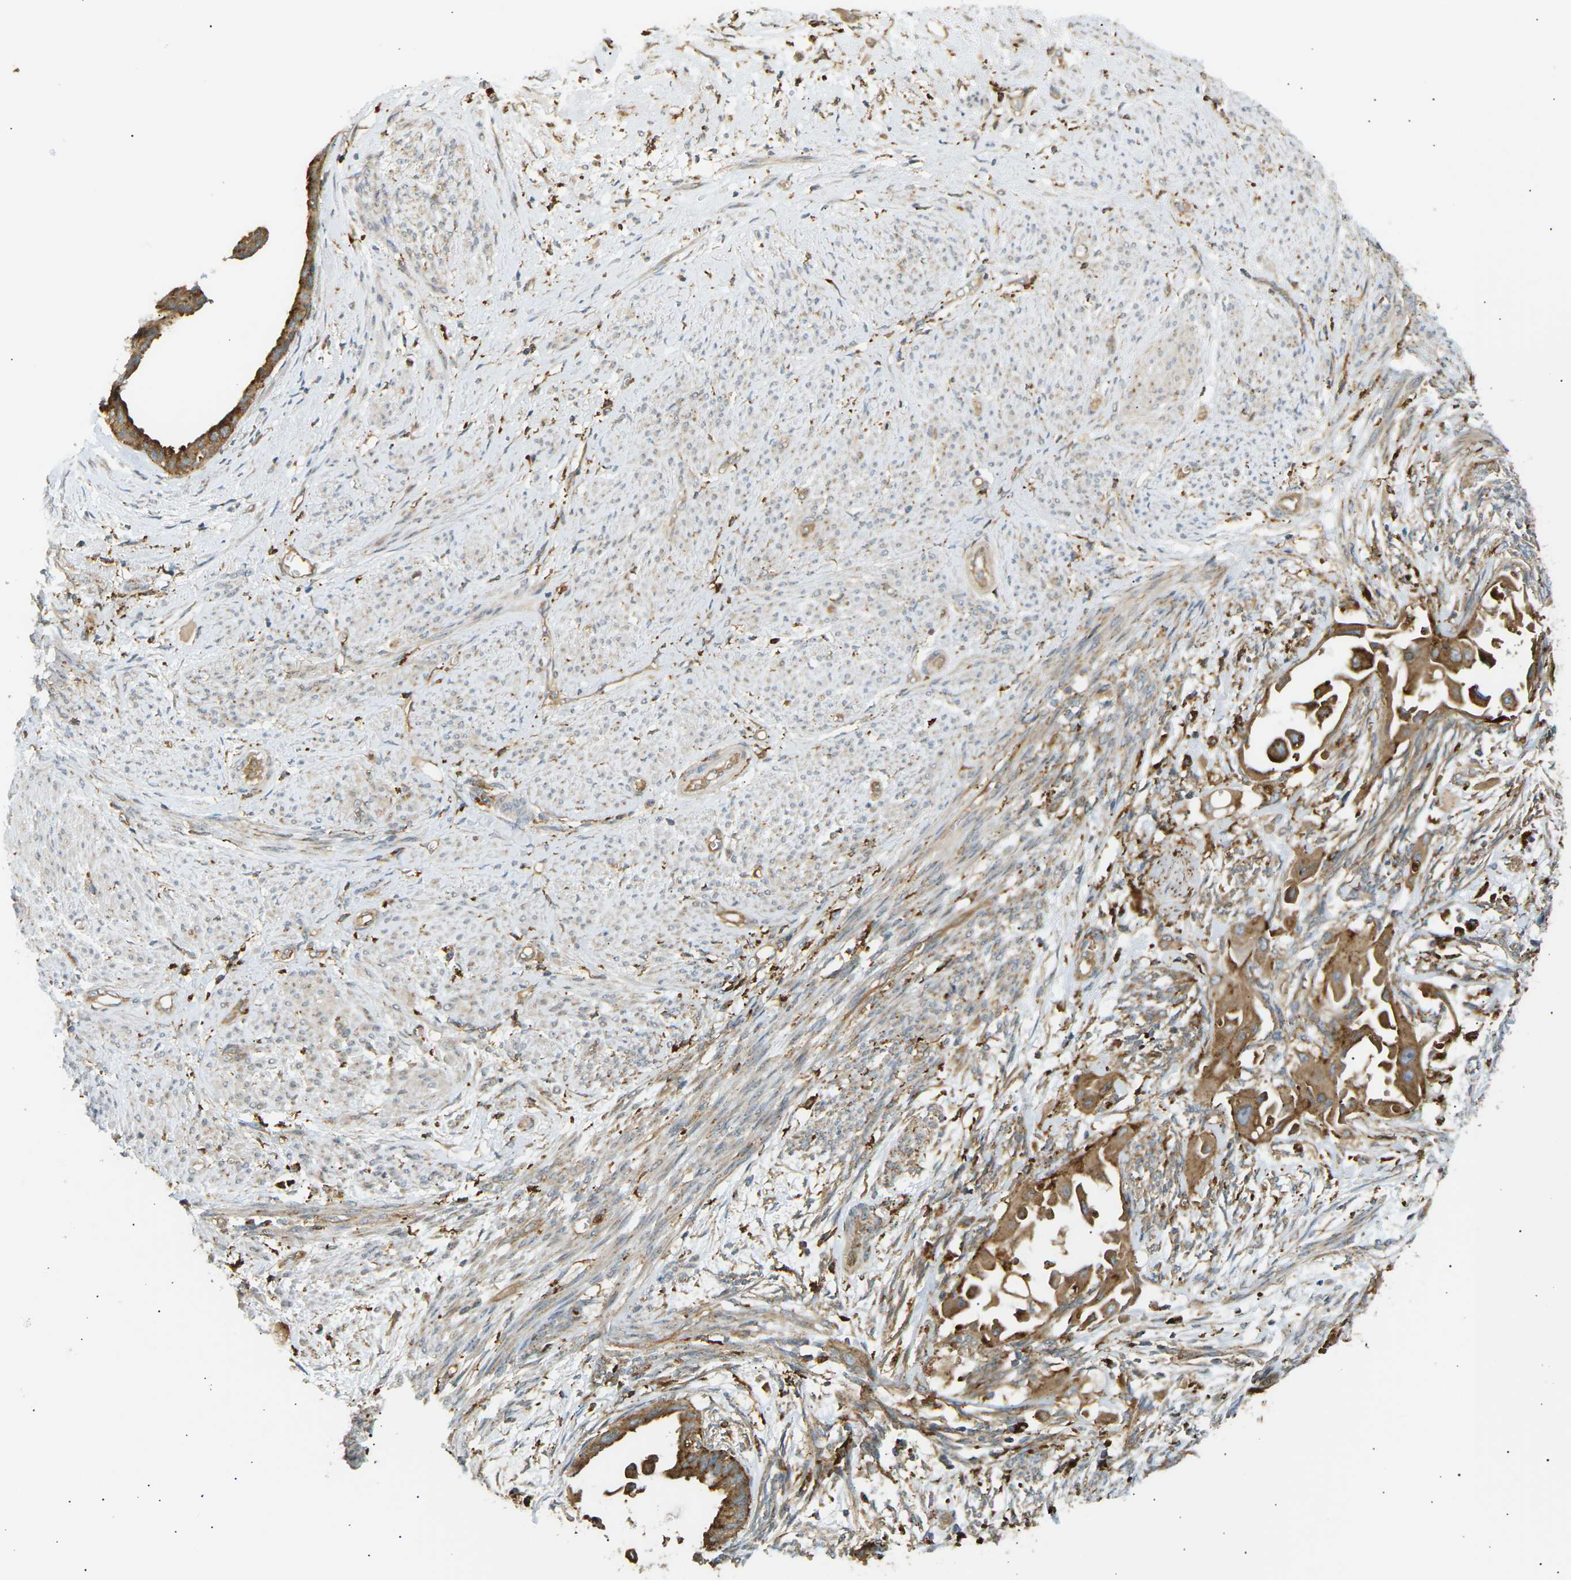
{"staining": {"intensity": "strong", "quantity": ">75%", "location": "cytoplasmic/membranous"}, "tissue": "cervical cancer", "cell_type": "Tumor cells", "image_type": "cancer", "snomed": [{"axis": "morphology", "description": "Normal tissue, NOS"}, {"axis": "morphology", "description": "Adenocarcinoma, NOS"}, {"axis": "topography", "description": "Cervix"}, {"axis": "topography", "description": "Endometrium"}], "caption": "IHC micrograph of adenocarcinoma (cervical) stained for a protein (brown), which reveals high levels of strong cytoplasmic/membranous staining in approximately >75% of tumor cells.", "gene": "CDK17", "patient": {"sex": "female", "age": 86}}